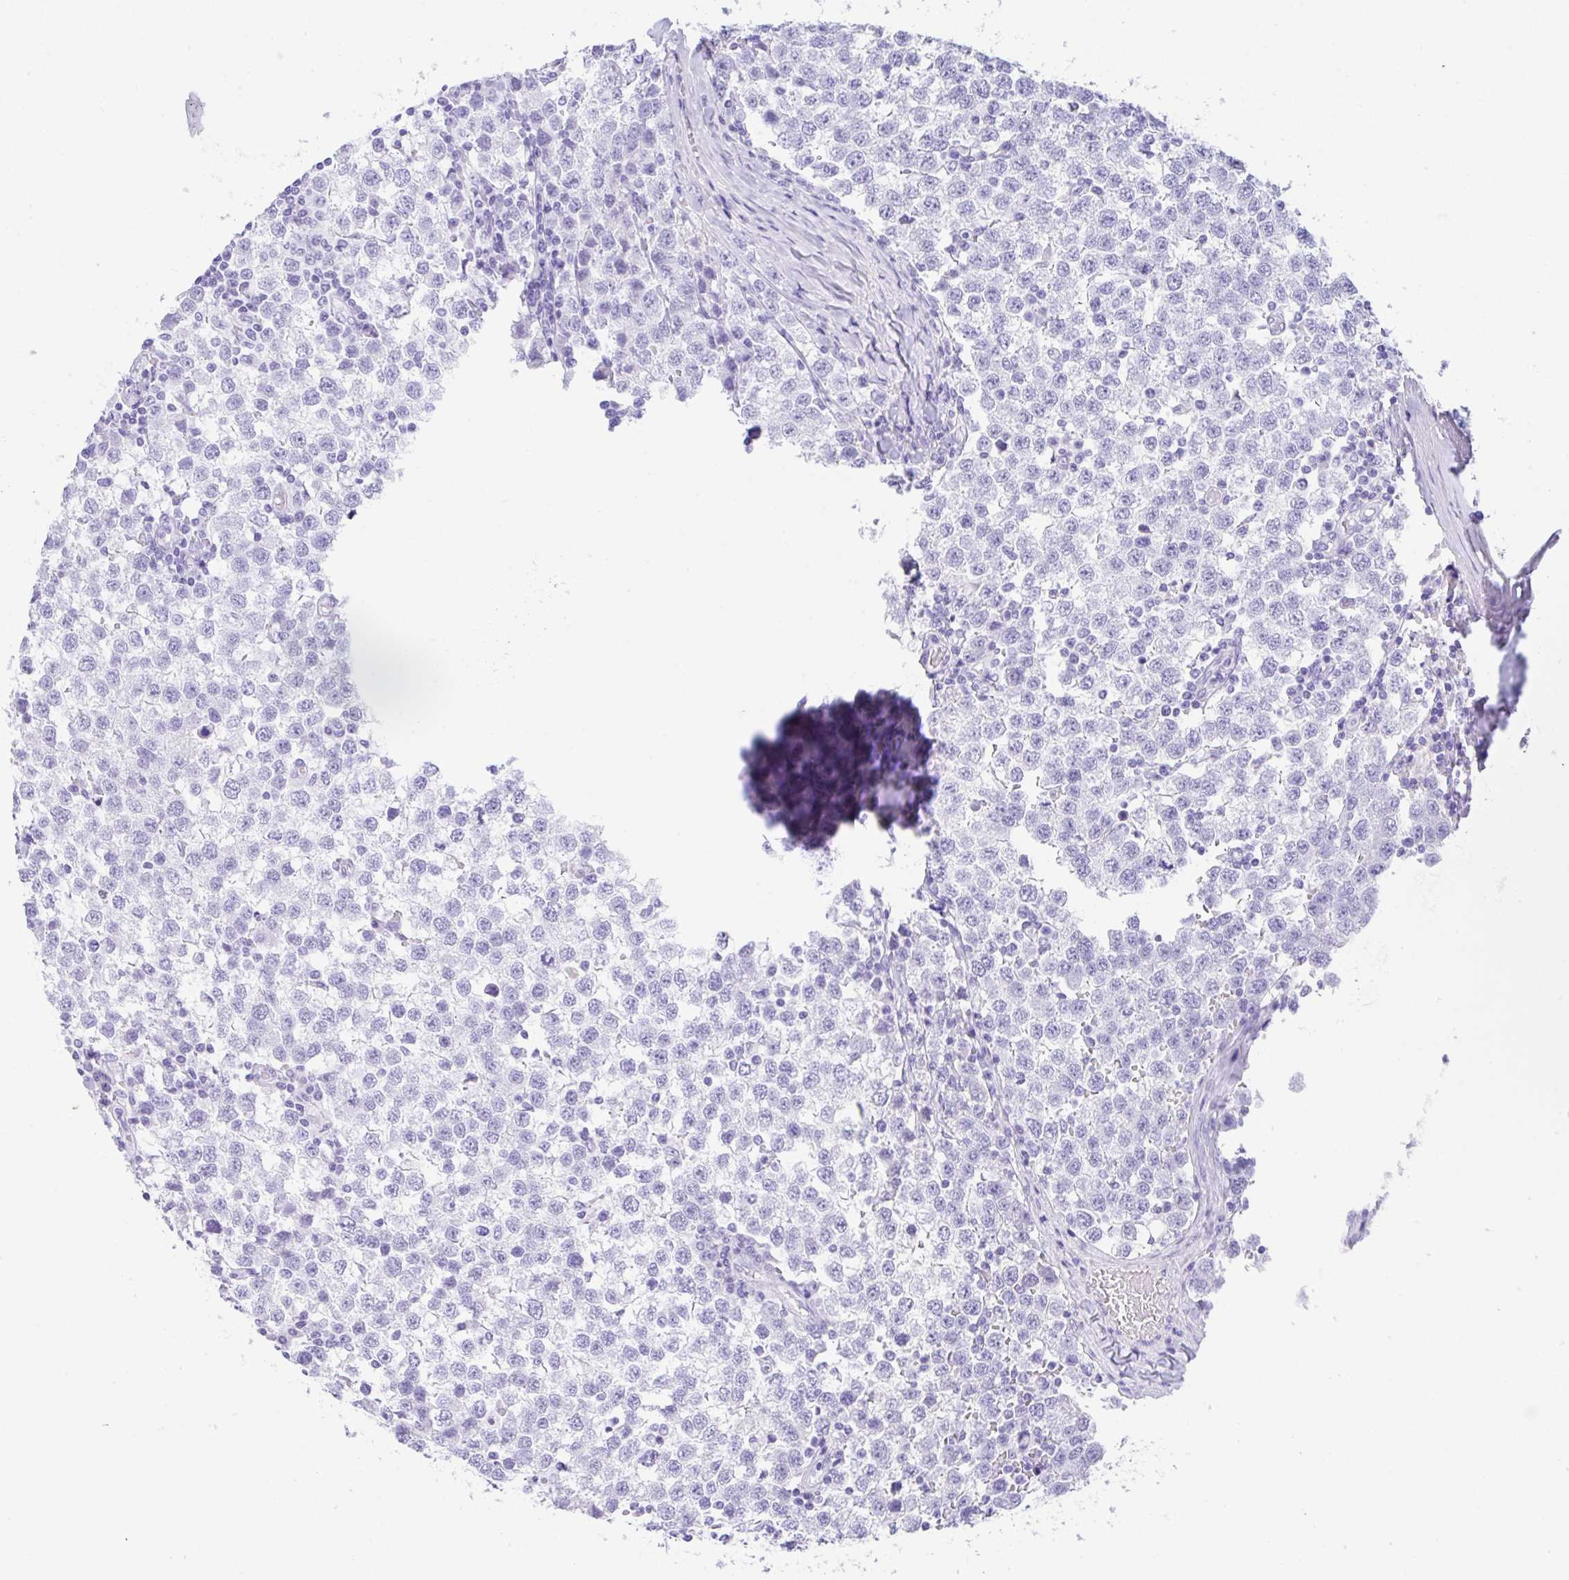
{"staining": {"intensity": "negative", "quantity": "none", "location": "none"}, "tissue": "testis cancer", "cell_type": "Tumor cells", "image_type": "cancer", "snomed": [{"axis": "morphology", "description": "Seminoma, NOS"}, {"axis": "topography", "description": "Testis"}], "caption": "Immunohistochemical staining of human testis seminoma reveals no significant staining in tumor cells.", "gene": "CPA1", "patient": {"sex": "male", "age": 34}}